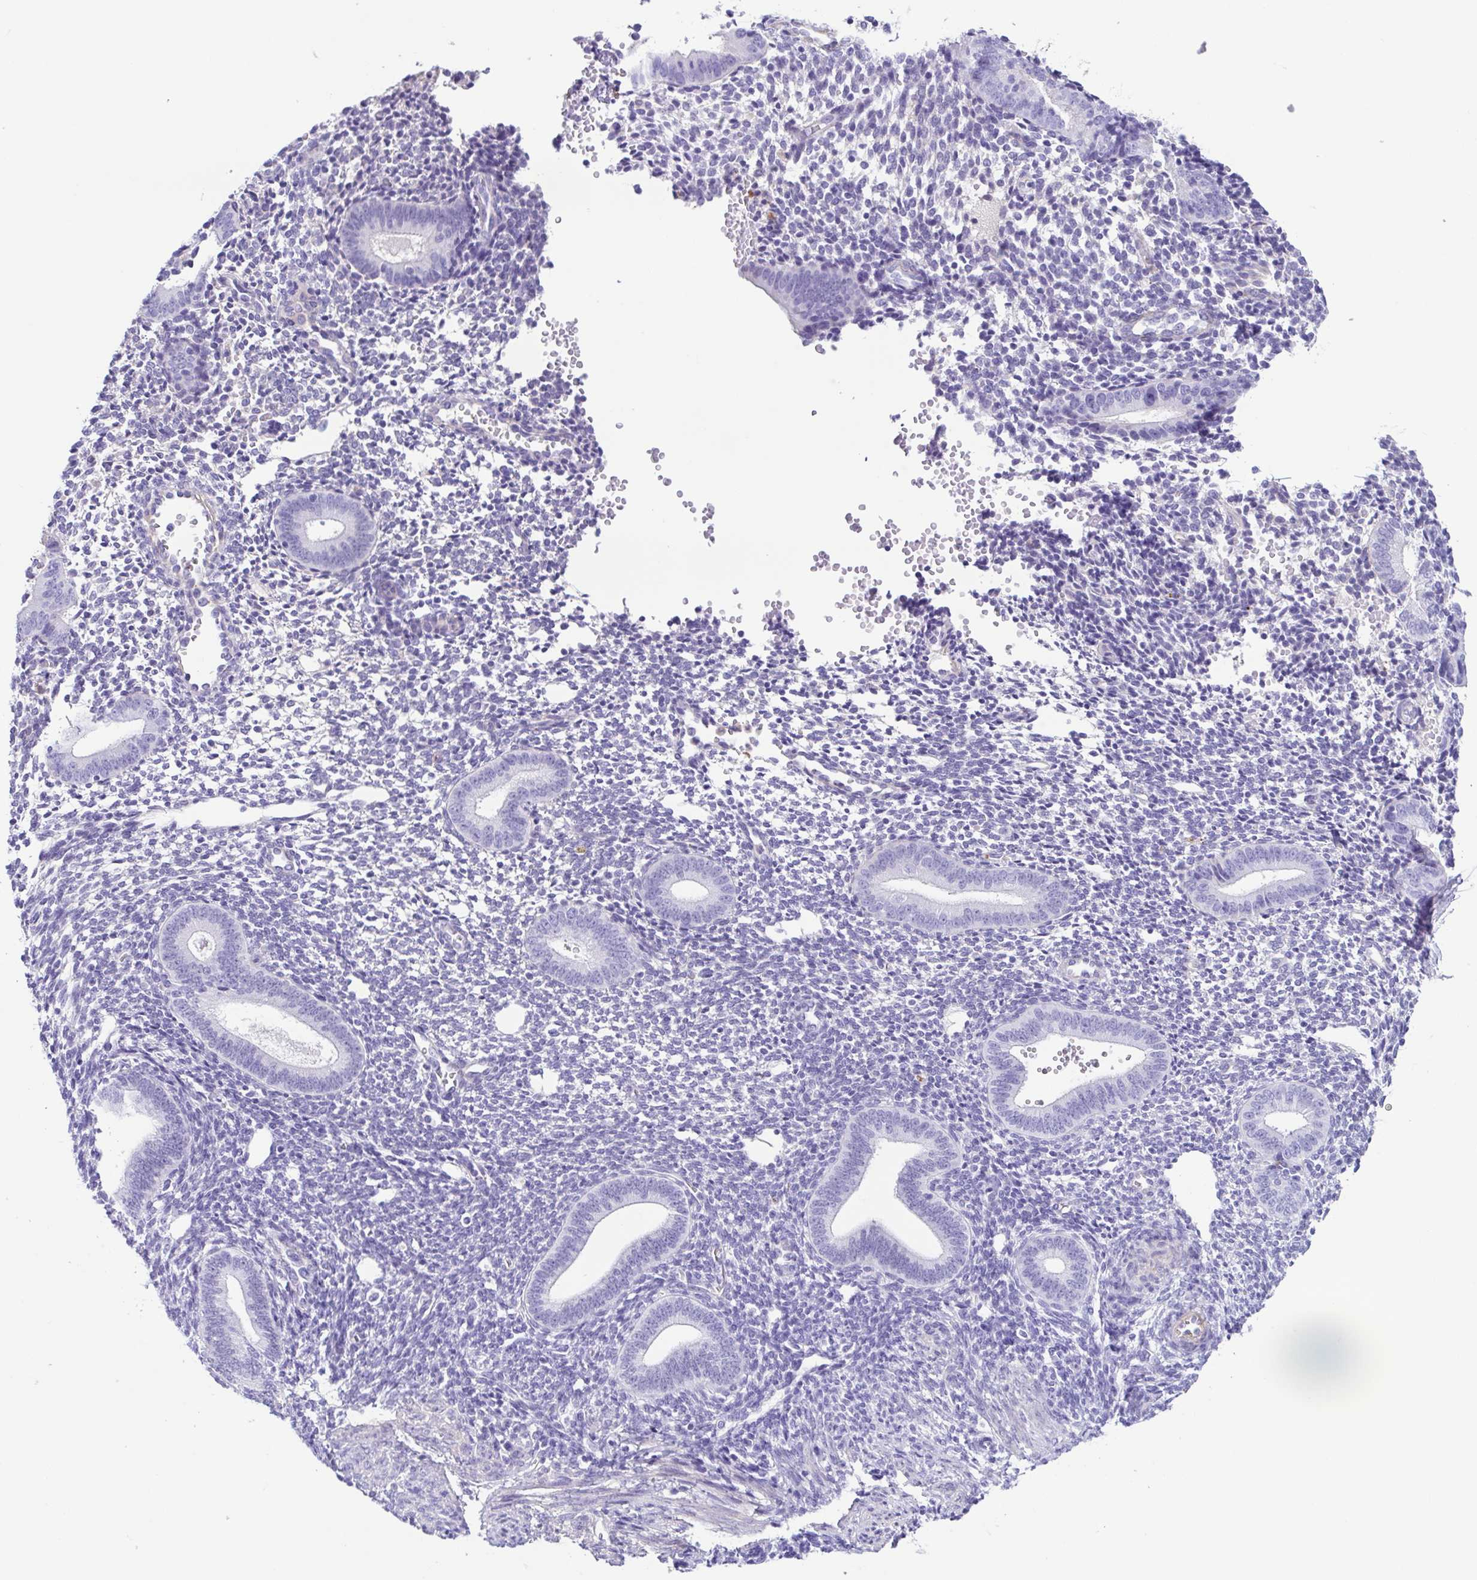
{"staining": {"intensity": "negative", "quantity": "none", "location": "none"}, "tissue": "endometrium", "cell_type": "Cells in endometrial stroma", "image_type": "normal", "snomed": [{"axis": "morphology", "description": "Normal tissue, NOS"}, {"axis": "topography", "description": "Endometrium"}], "caption": "Benign endometrium was stained to show a protein in brown. There is no significant positivity in cells in endometrial stroma.", "gene": "CYP11B1", "patient": {"sex": "female", "age": 40}}